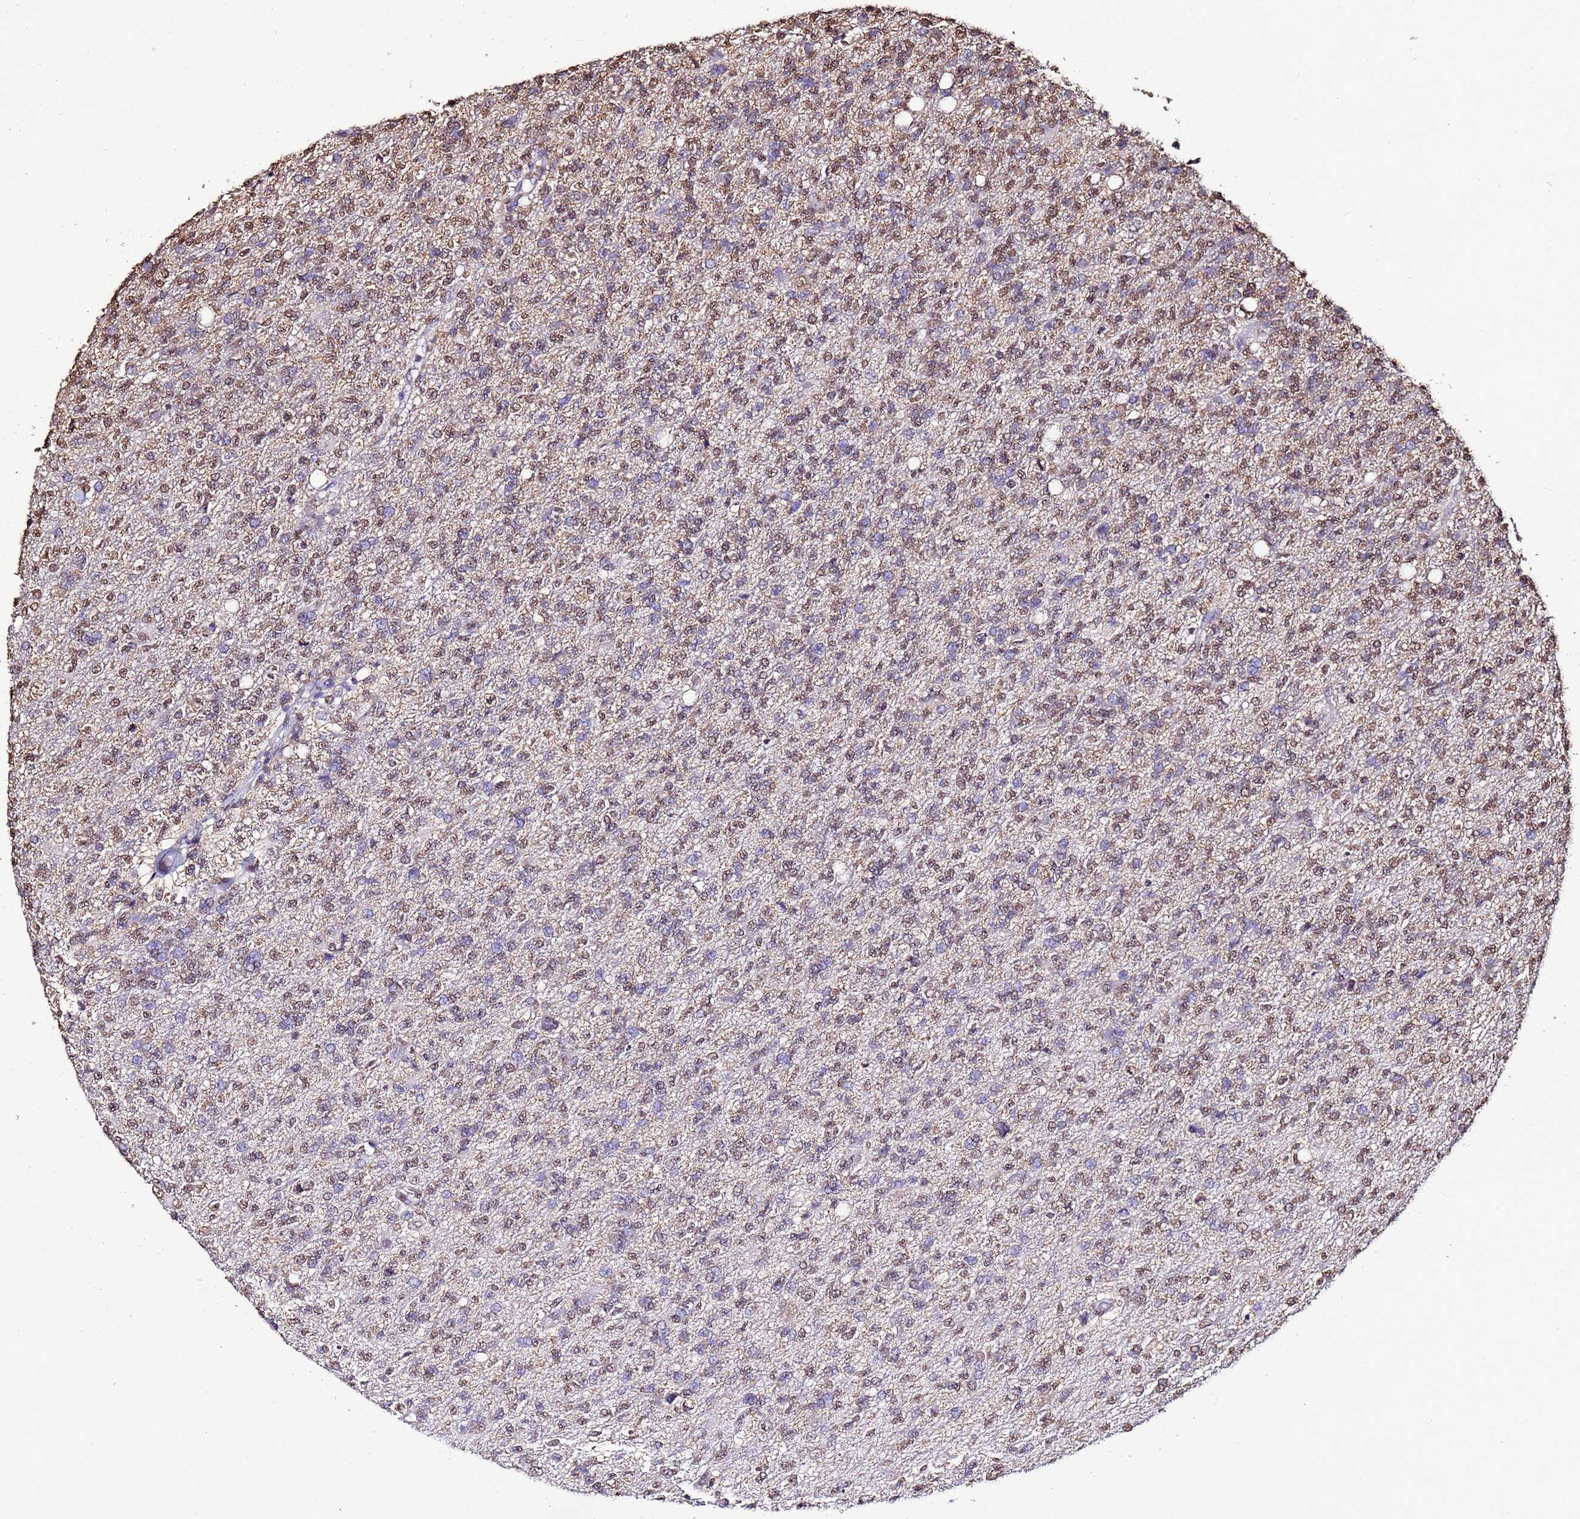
{"staining": {"intensity": "moderate", "quantity": "<25%", "location": "nuclear"}, "tissue": "glioma", "cell_type": "Tumor cells", "image_type": "cancer", "snomed": [{"axis": "morphology", "description": "Glioma, malignant, High grade"}, {"axis": "topography", "description": "Brain"}], "caption": "Protein staining displays moderate nuclear positivity in about <25% of tumor cells in glioma.", "gene": "TRIP6", "patient": {"sex": "male", "age": 56}}